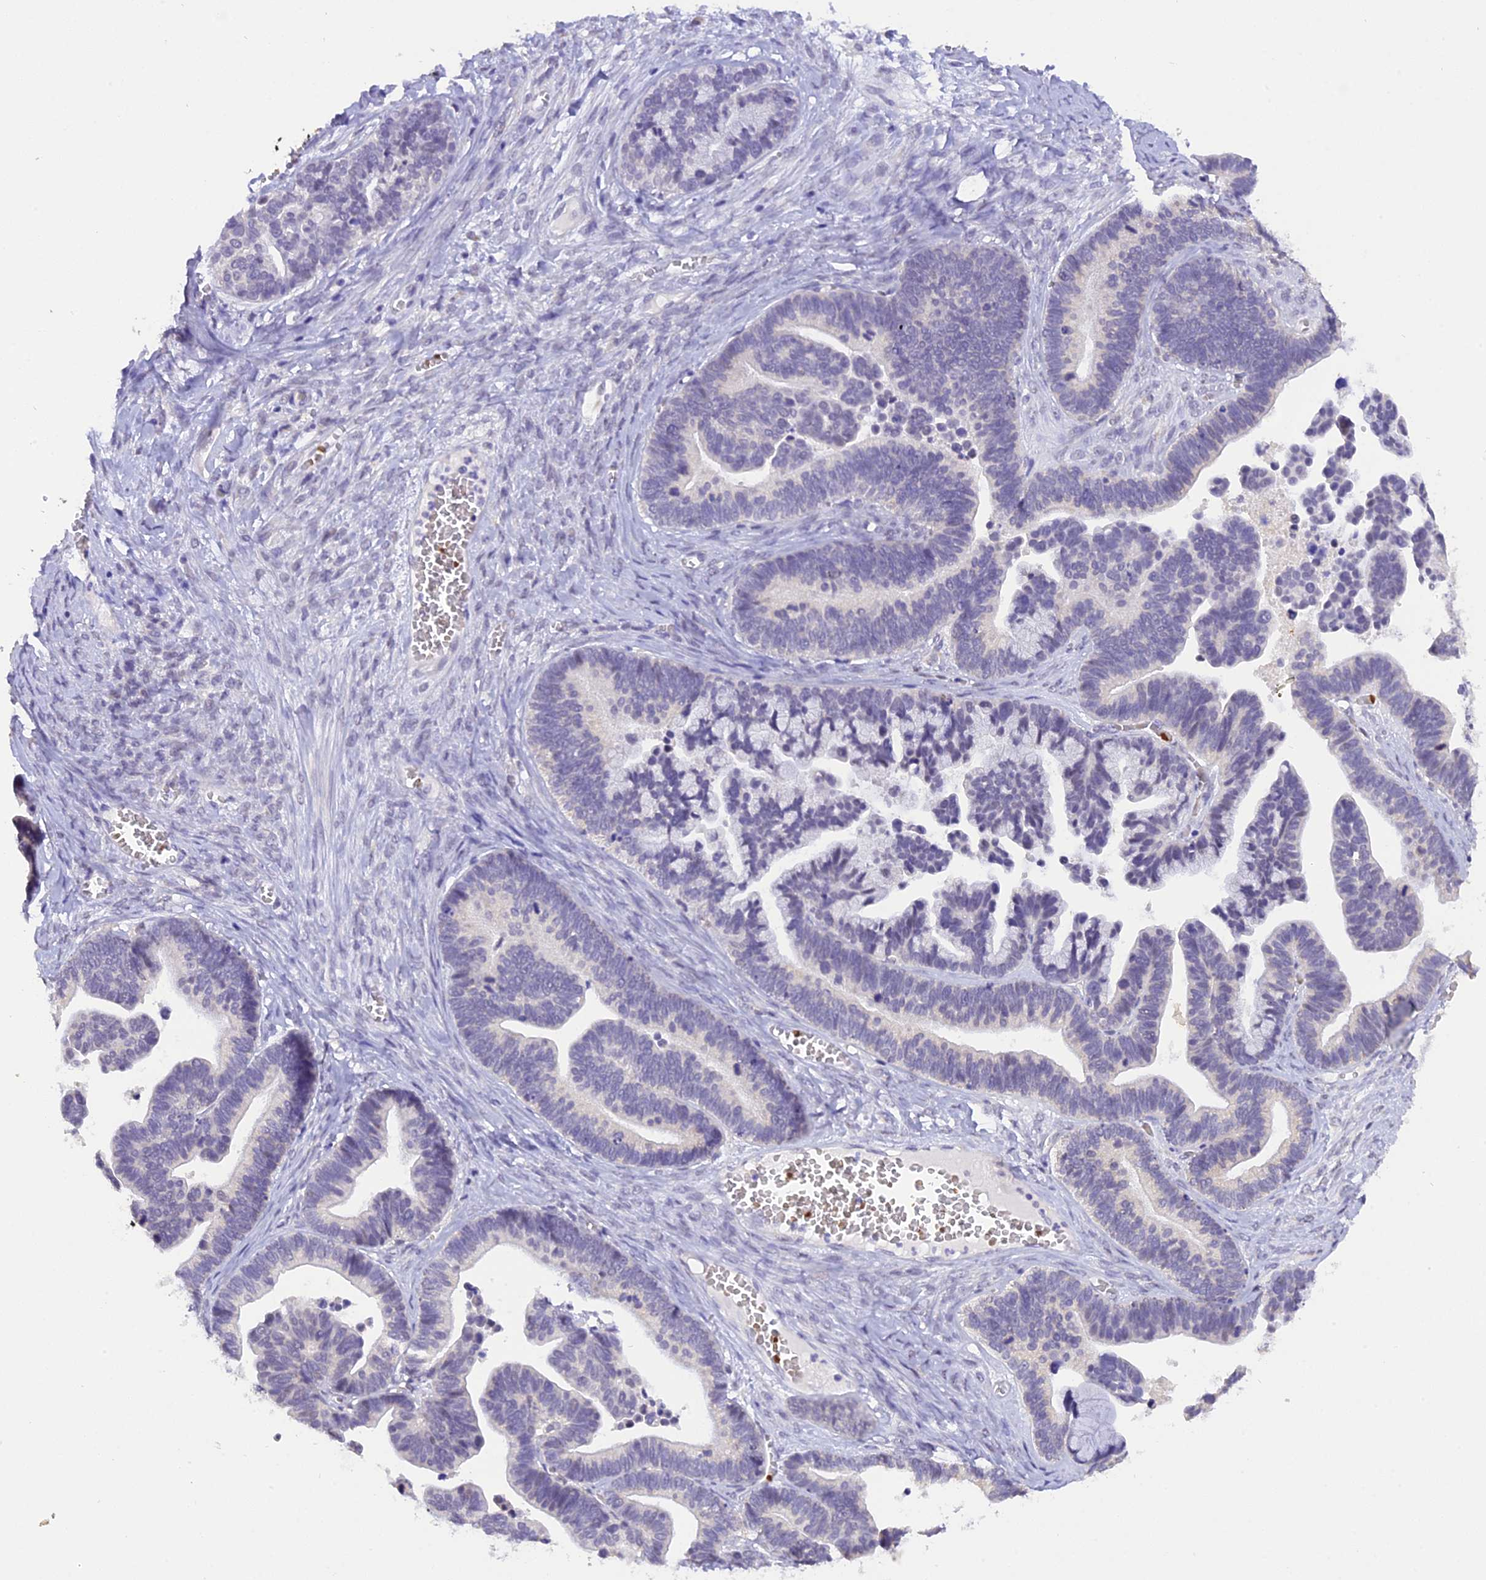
{"staining": {"intensity": "negative", "quantity": "none", "location": "none"}, "tissue": "ovarian cancer", "cell_type": "Tumor cells", "image_type": "cancer", "snomed": [{"axis": "morphology", "description": "Cystadenocarcinoma, serous, NOS"}, {"axis": "topography", "description": "Ovary"}], "caption": "Tumor cells are negative for brown protein staining in serous cystadenocarcinoma (ovarian).", "gene": "AHSP", "patient": {"sex": "female", "age": 56}}